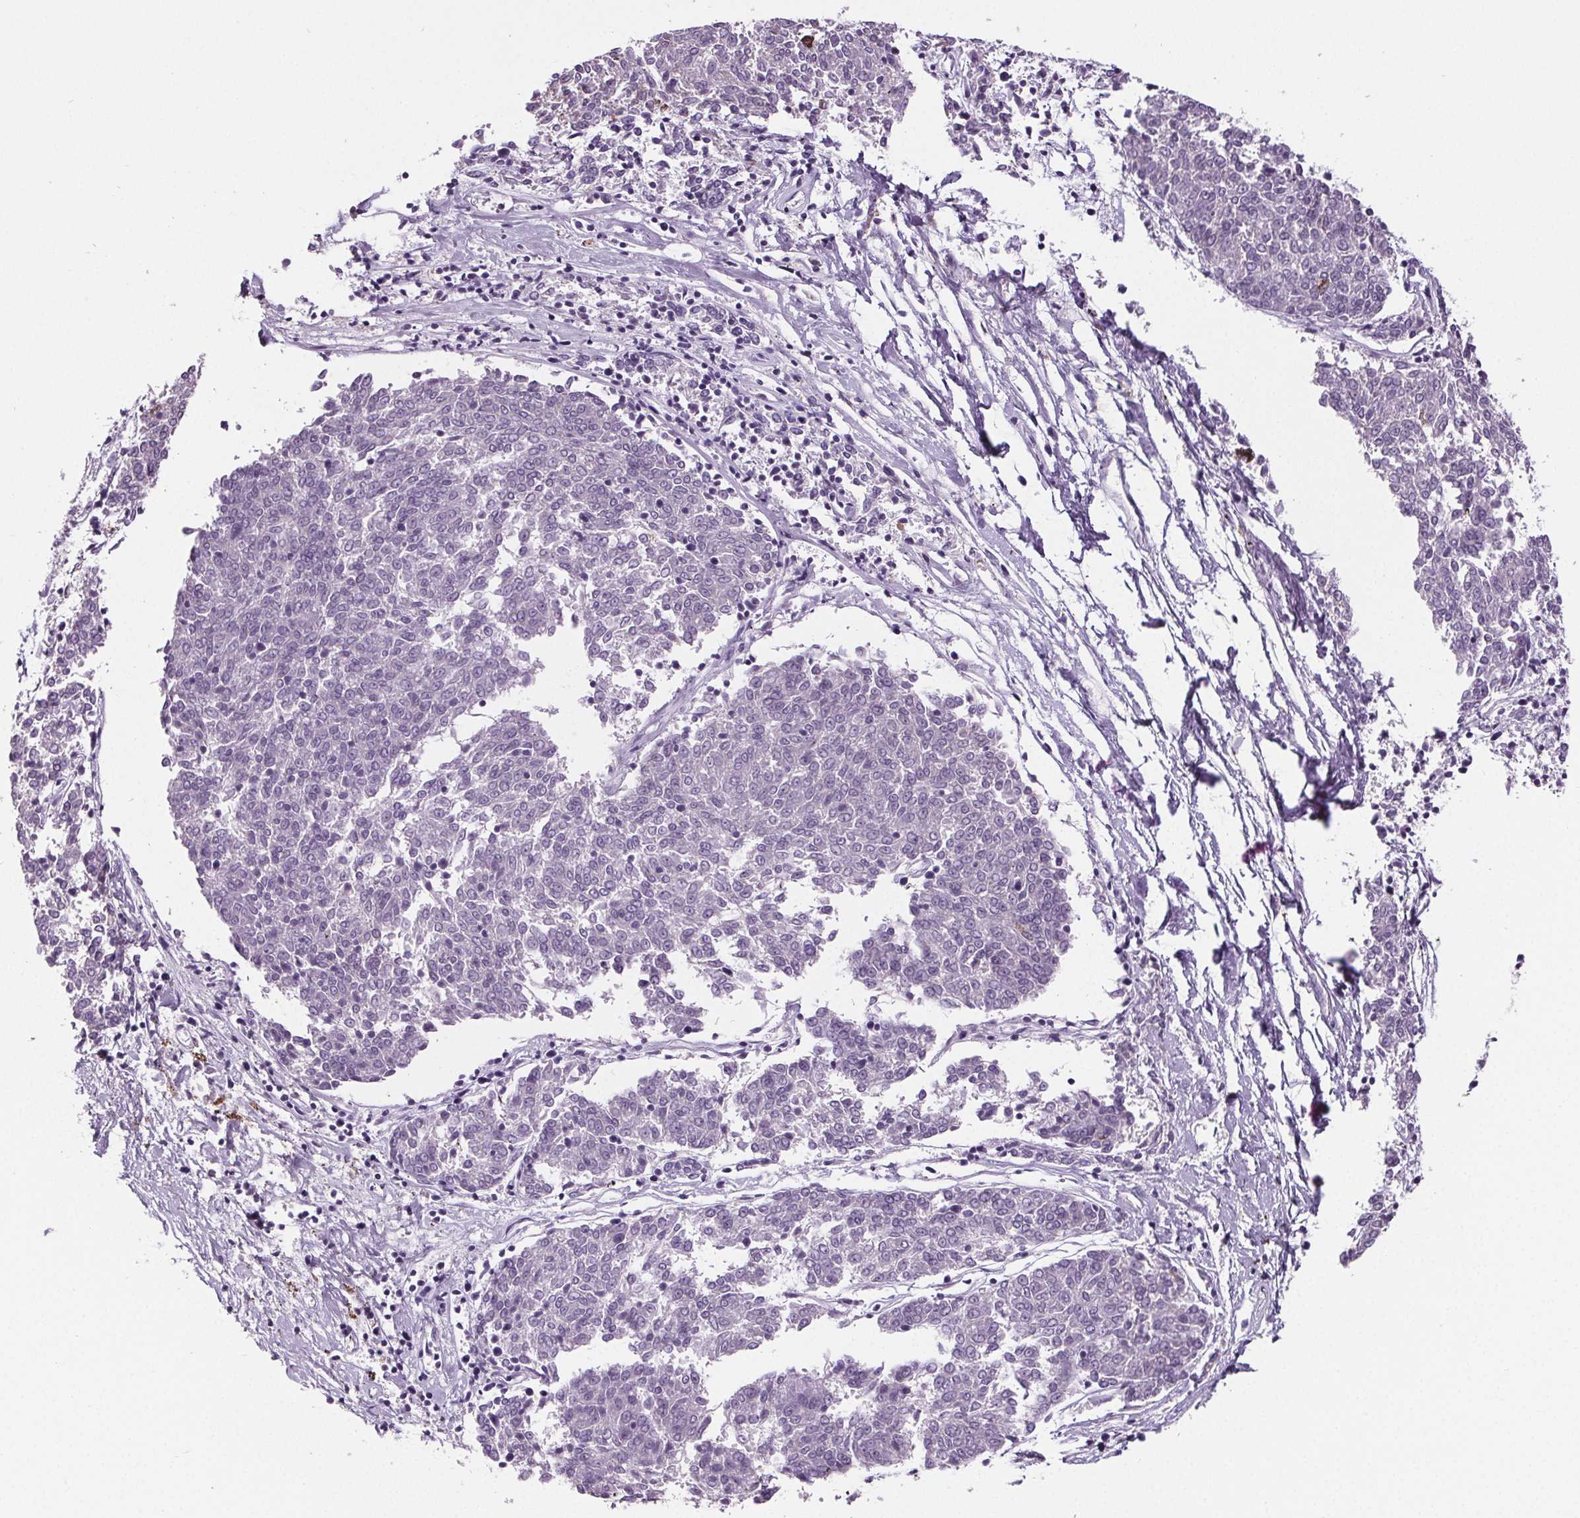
{"staining": {"intensity": "negative", "quantity": "none", "location": "none"}, "tissue": "melanoma", "cell_type": "Tumor cells", "image_type": "cancer", "snomed": [{"axis": "morphology", "description": "Malignant melanoma, NOS"}, {"axis": "topography", "description": "Skin"}], "caption": "Protein analysis of malignant melanoma reveals no significant positivity in tumor cells.", "gene": "CD5L", "patient": {"sex": "female", "age": 72}}